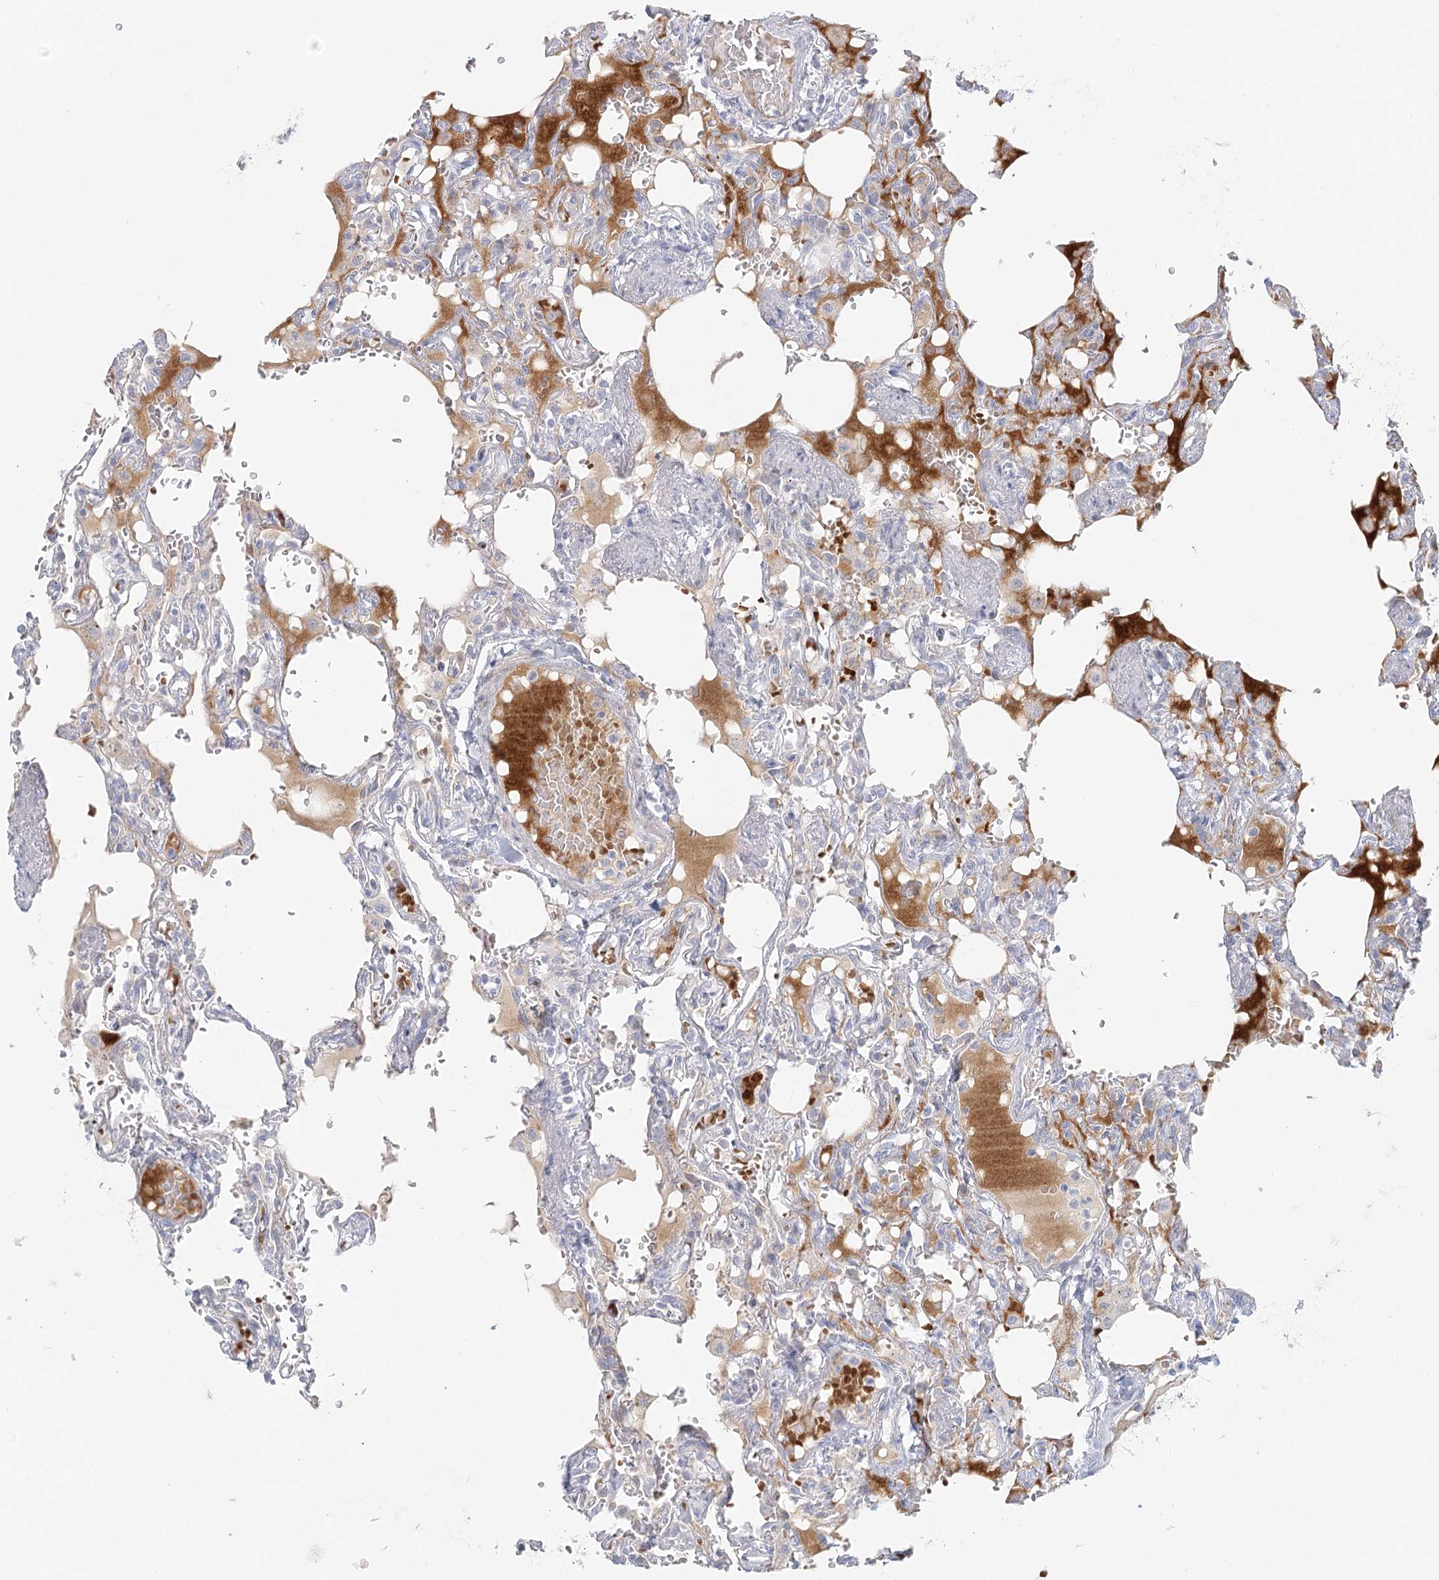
{"staining": {"intensity": "negative", "quantity": "none", "location": "none"}, "tissue": "lung", "cell_type": "Alveolar cells", "image_type": "normal", "snomed": [{"axis": "morphology", "description": "Normal tissue, NOS"}, {"axis": "topography", "description": "Lung"}], "caption": "Alveolar cells are negative for protein expression in benign human lung. (DAB (3,3'-diaminobenzidine) immunohistochemistry with hematoxylin counter stain).", "gene": "DMGDH", "patient": {"sex": "male", "age": 21}}